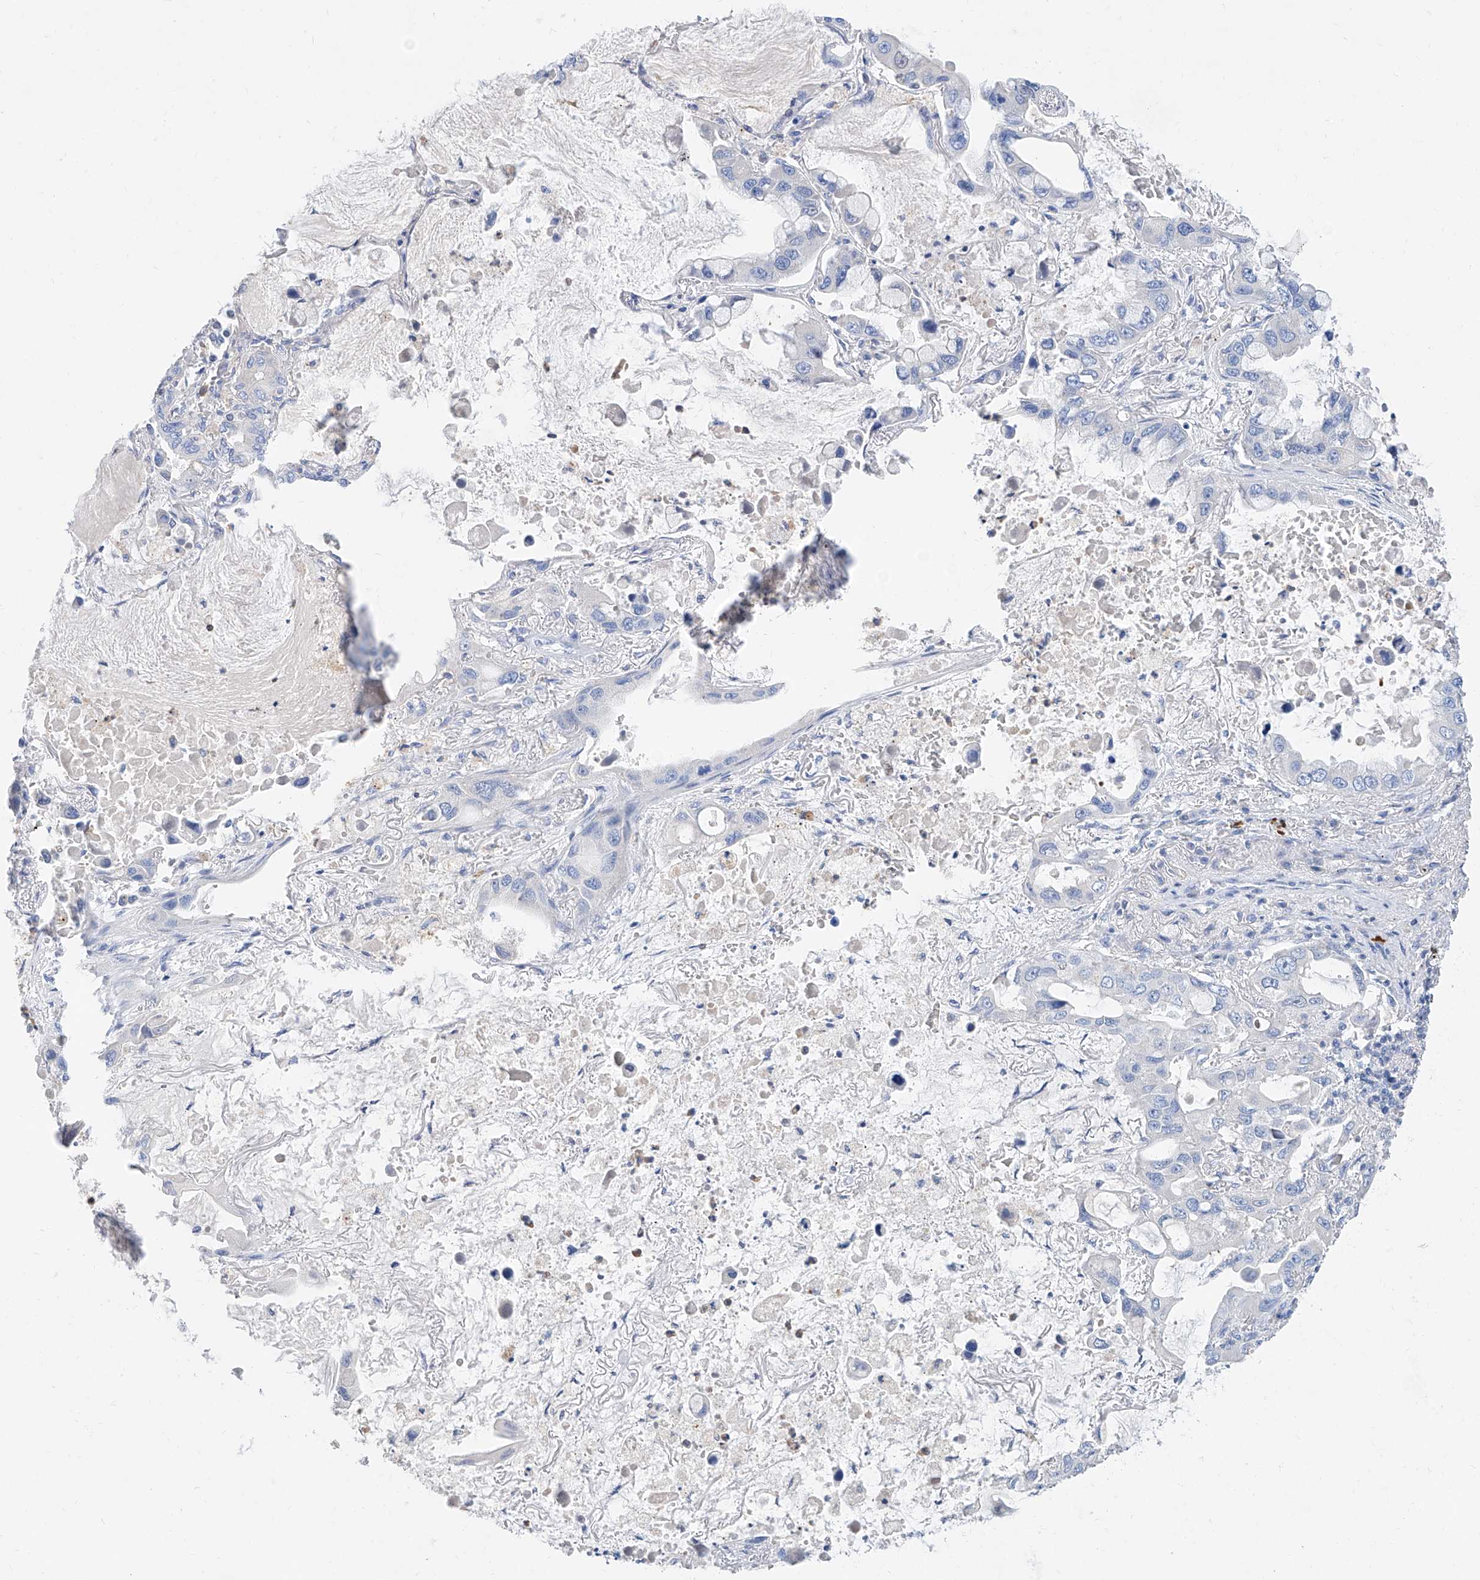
{"staining": {"intensity": "negative", "quantity": "none", "location": "none"}, "tissue": "lung cancer", "cell_type": "Tumor cells", "image_type": "cancer", "snomed": [{"axis": "morphology", "description": "Adenocarcinoma, NOS"}, {"axis": "topography", "description": "Lung"}], "caption": "An image of lung cancer stained for a protein exhibits no brown staining in tumor cells.", "gene": "SLC25A29", "patient": {"sex": "male", "age": 64}}